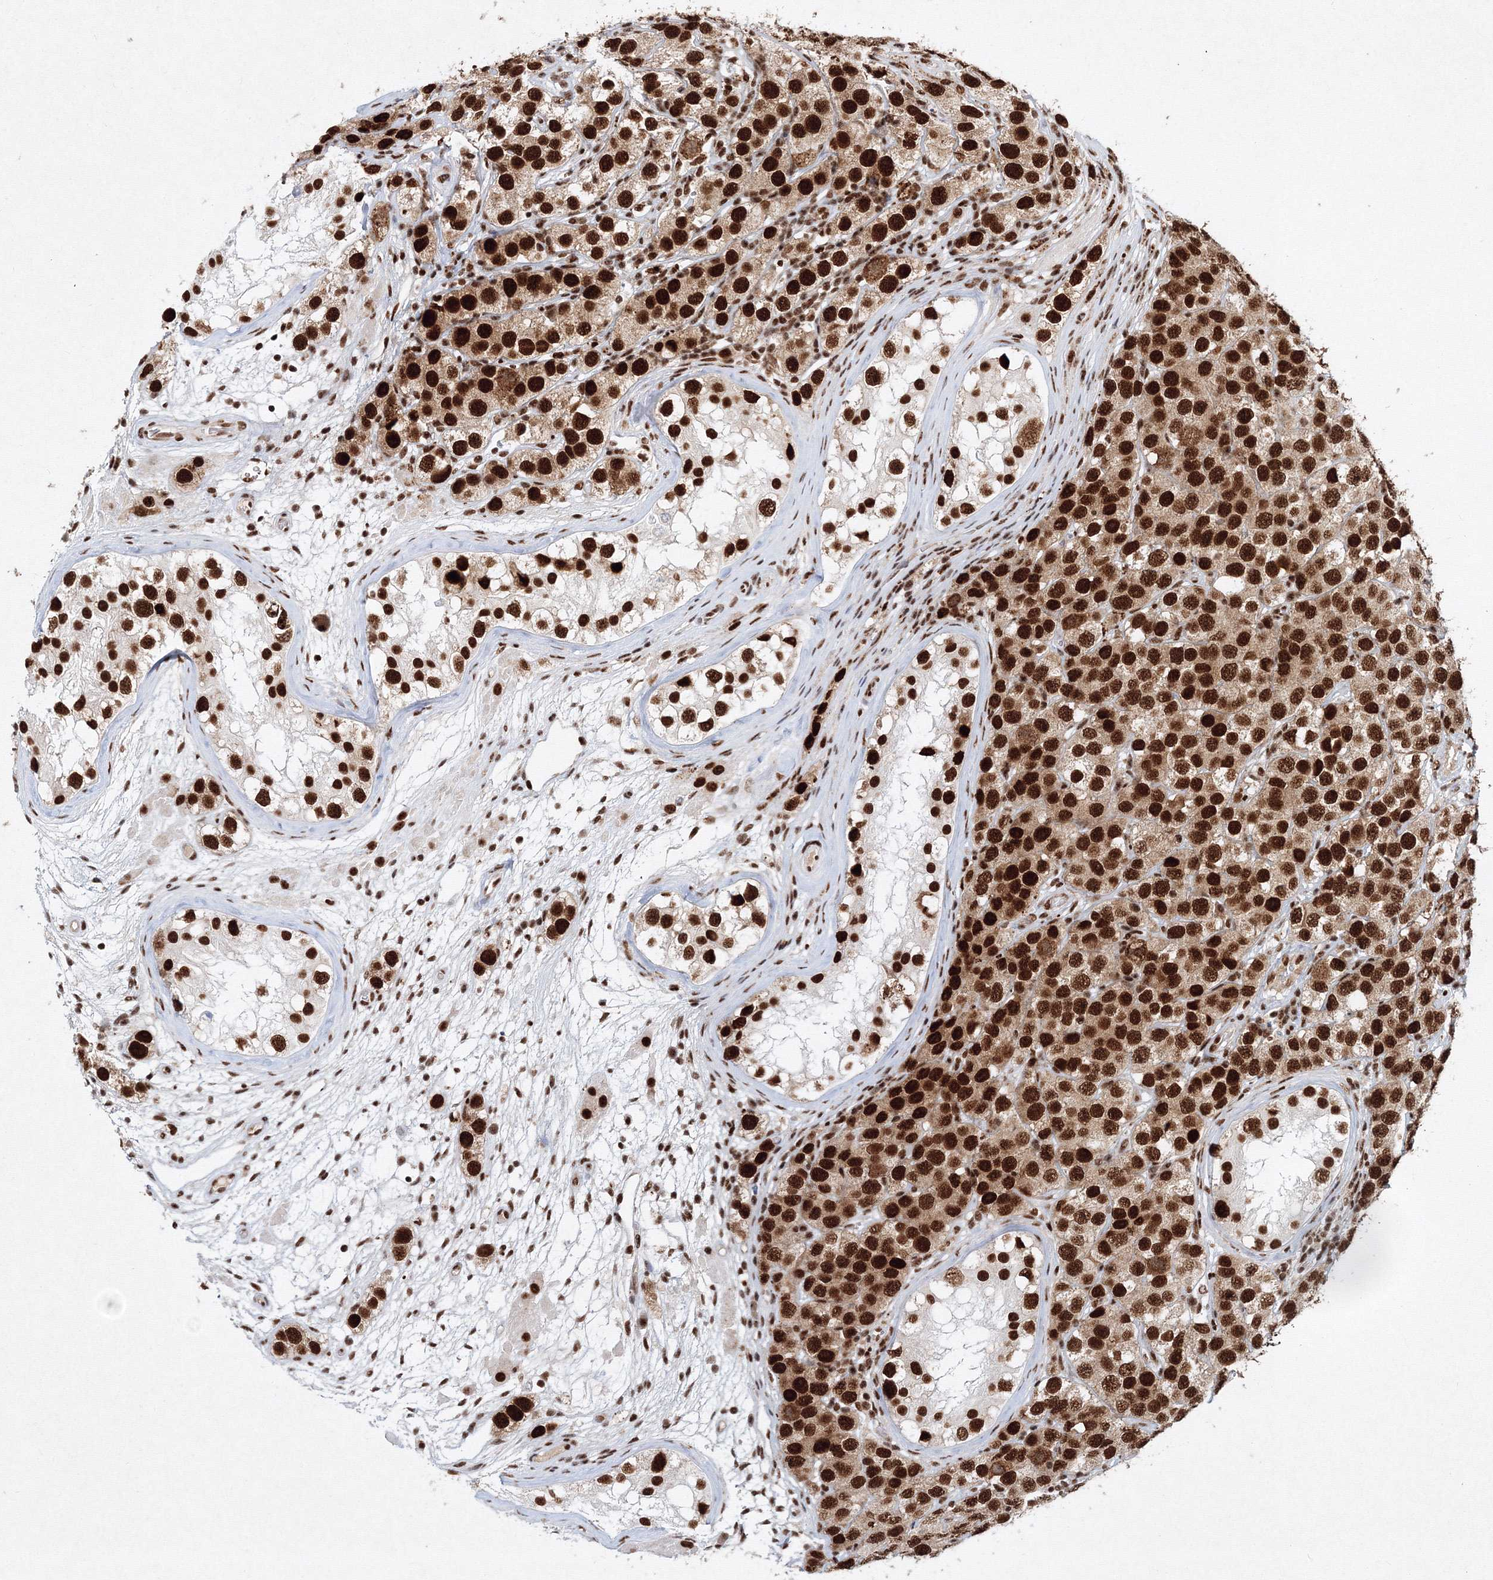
{"staining": {"intensity": "strong", "quantity": ">75%", "location": "nuclear"}, "tissue": "testis cancer", "cell_type": "Tumor cells", "image_type": "cancer", "snomed": [{"axis": "morphology", "description": "Seminoma, NOS"}, {"axis": "topography", "description": "Testis"}], "caption": "Approximately >75% of tumor cells in human testis cancer (seminoma) display strong nuclear protein staining as visualized by brown immunohistochemical staining.", "gene": "SNRPC", "patient": {"sex": "male", "age": 28}}